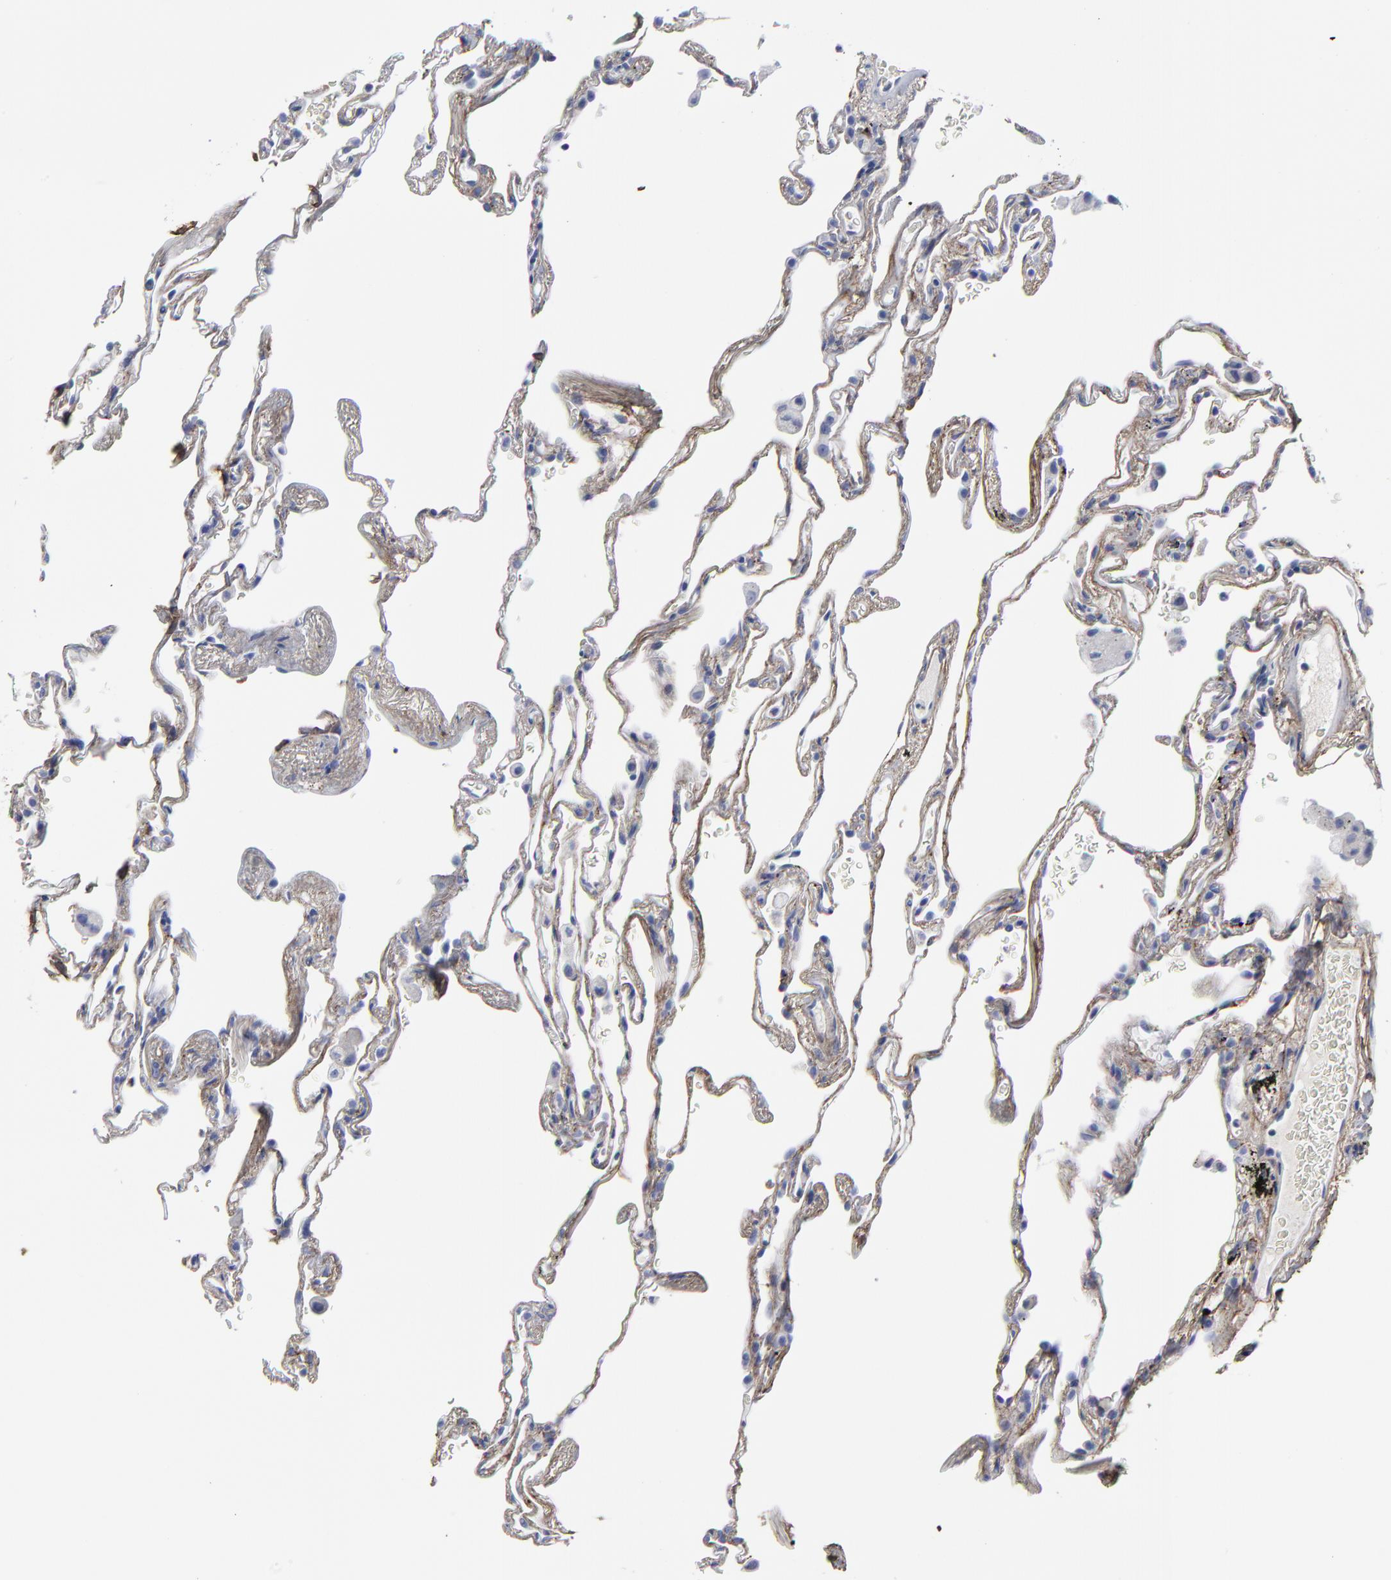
{"staining": {"intensity": "negative", "quantity": "none", "location": "none"}, "tissue": "lung", "cell_type": "Alveolar cells", "image_type": "normal", "snomed": [{"axis": "morphology", "description": "Normal tissue, NOS"}, {"axis": "morphology", "description": "Inflammation, NOS"}, {"axis": "topography", "description": "Lung"}], "caption": "Protein analysis of normal lung shows no significant staining in alveolar cells.", "gene": "DCN", "patient": {"sex": "male", "age": 69}}